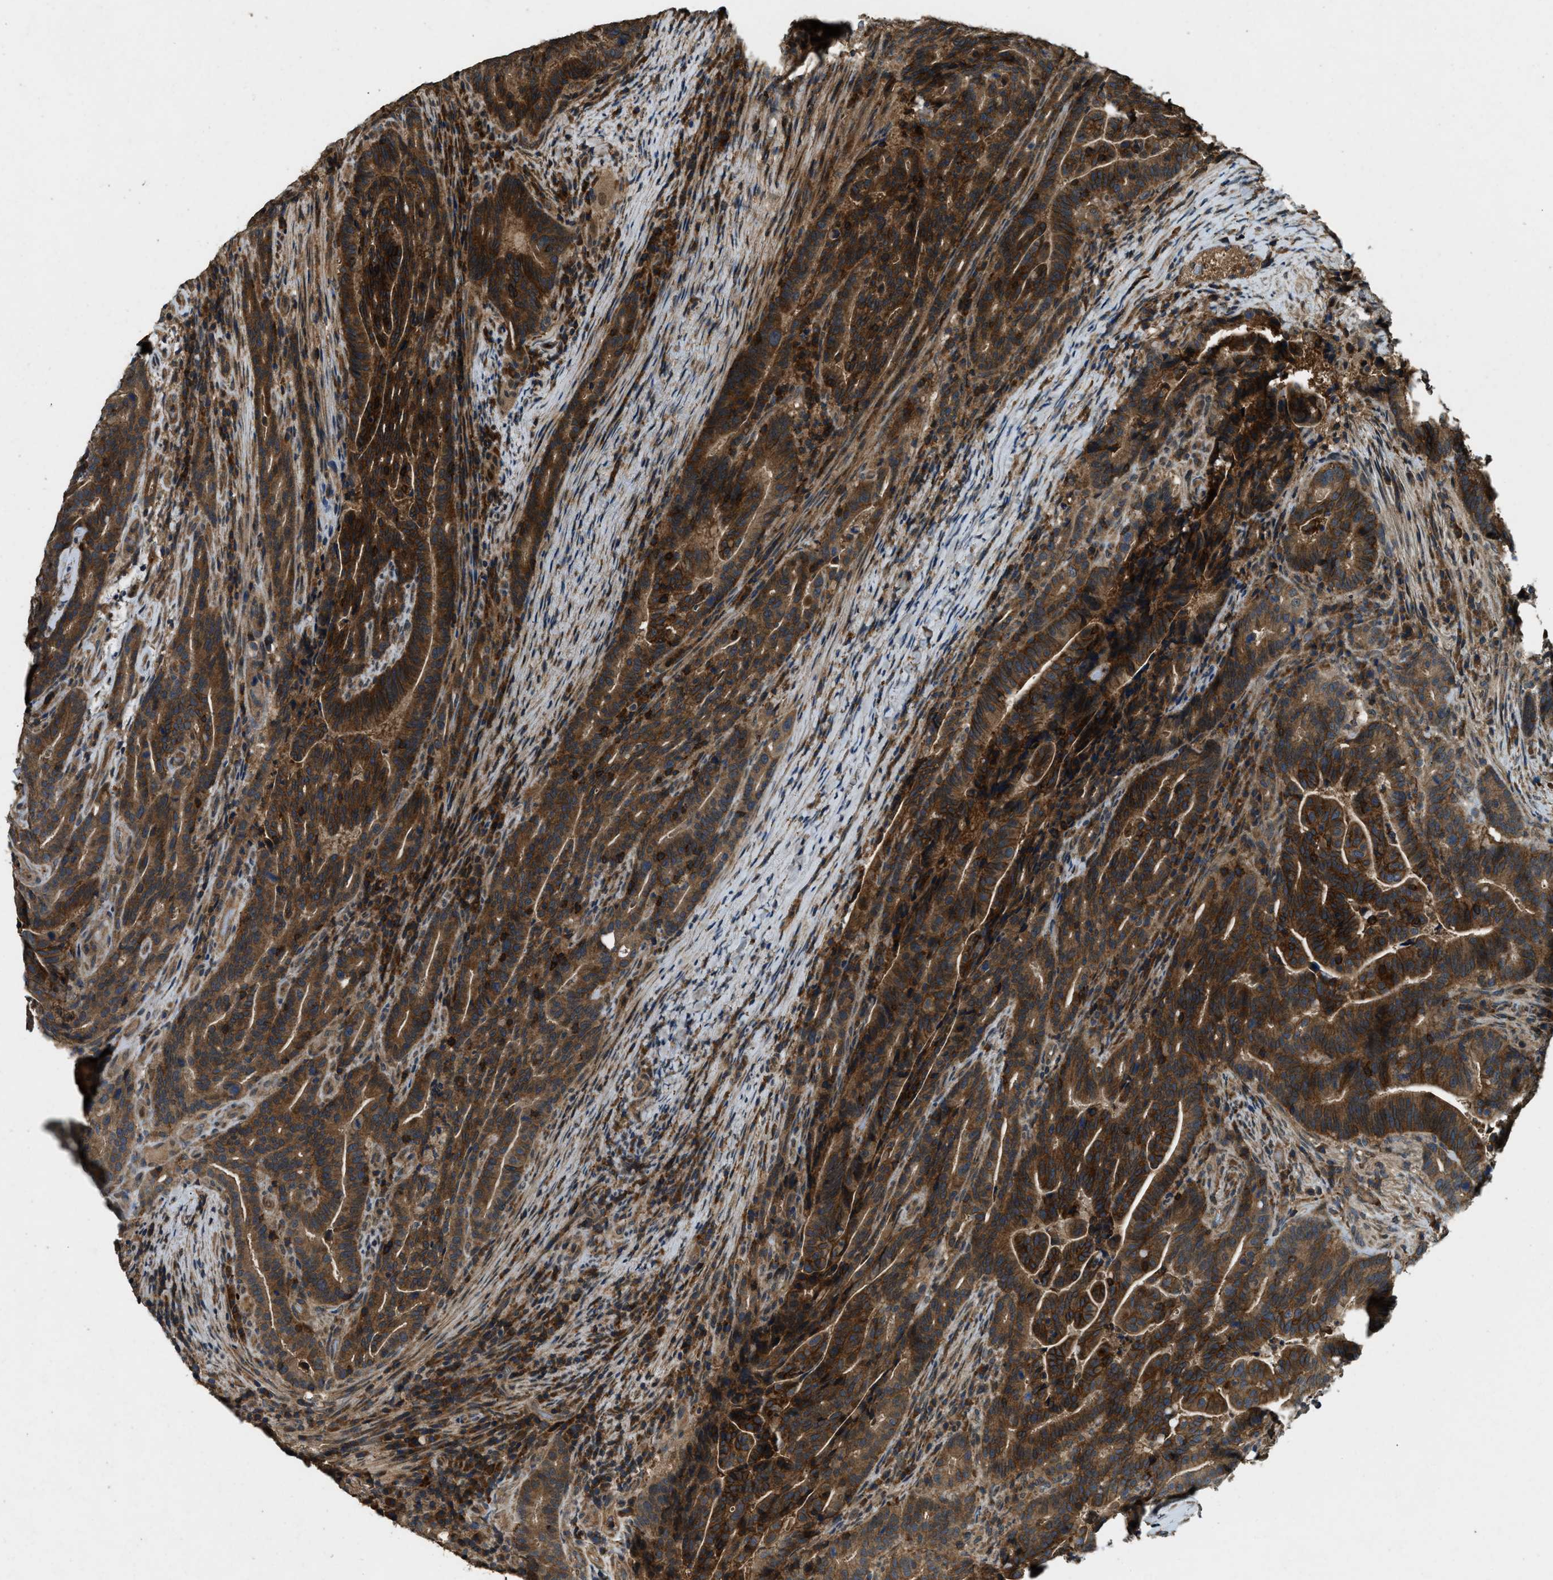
{"staining": {"intensity": "strong", "quantity": ">75%", "location": "cytoplasmic/membranous"}, "tissue": "colorectal cancer", "cell_type": "Tumor cells", "image_type": "cancer", "snomed": [{"axis": "morphology", "description": "Adenocarcinoma, NOS"}, {"axis": "topography", "description": "Colon"}], "caption": "Immunohistochemical staining of human colorectal cancer (adenocarcinoma) demonstrates strong cytoplasmic/membranous protein expression in approximately >75% of tumor cells.", "gene": "ATP8B1", "patient": {"sex": "female", "age": 66}}